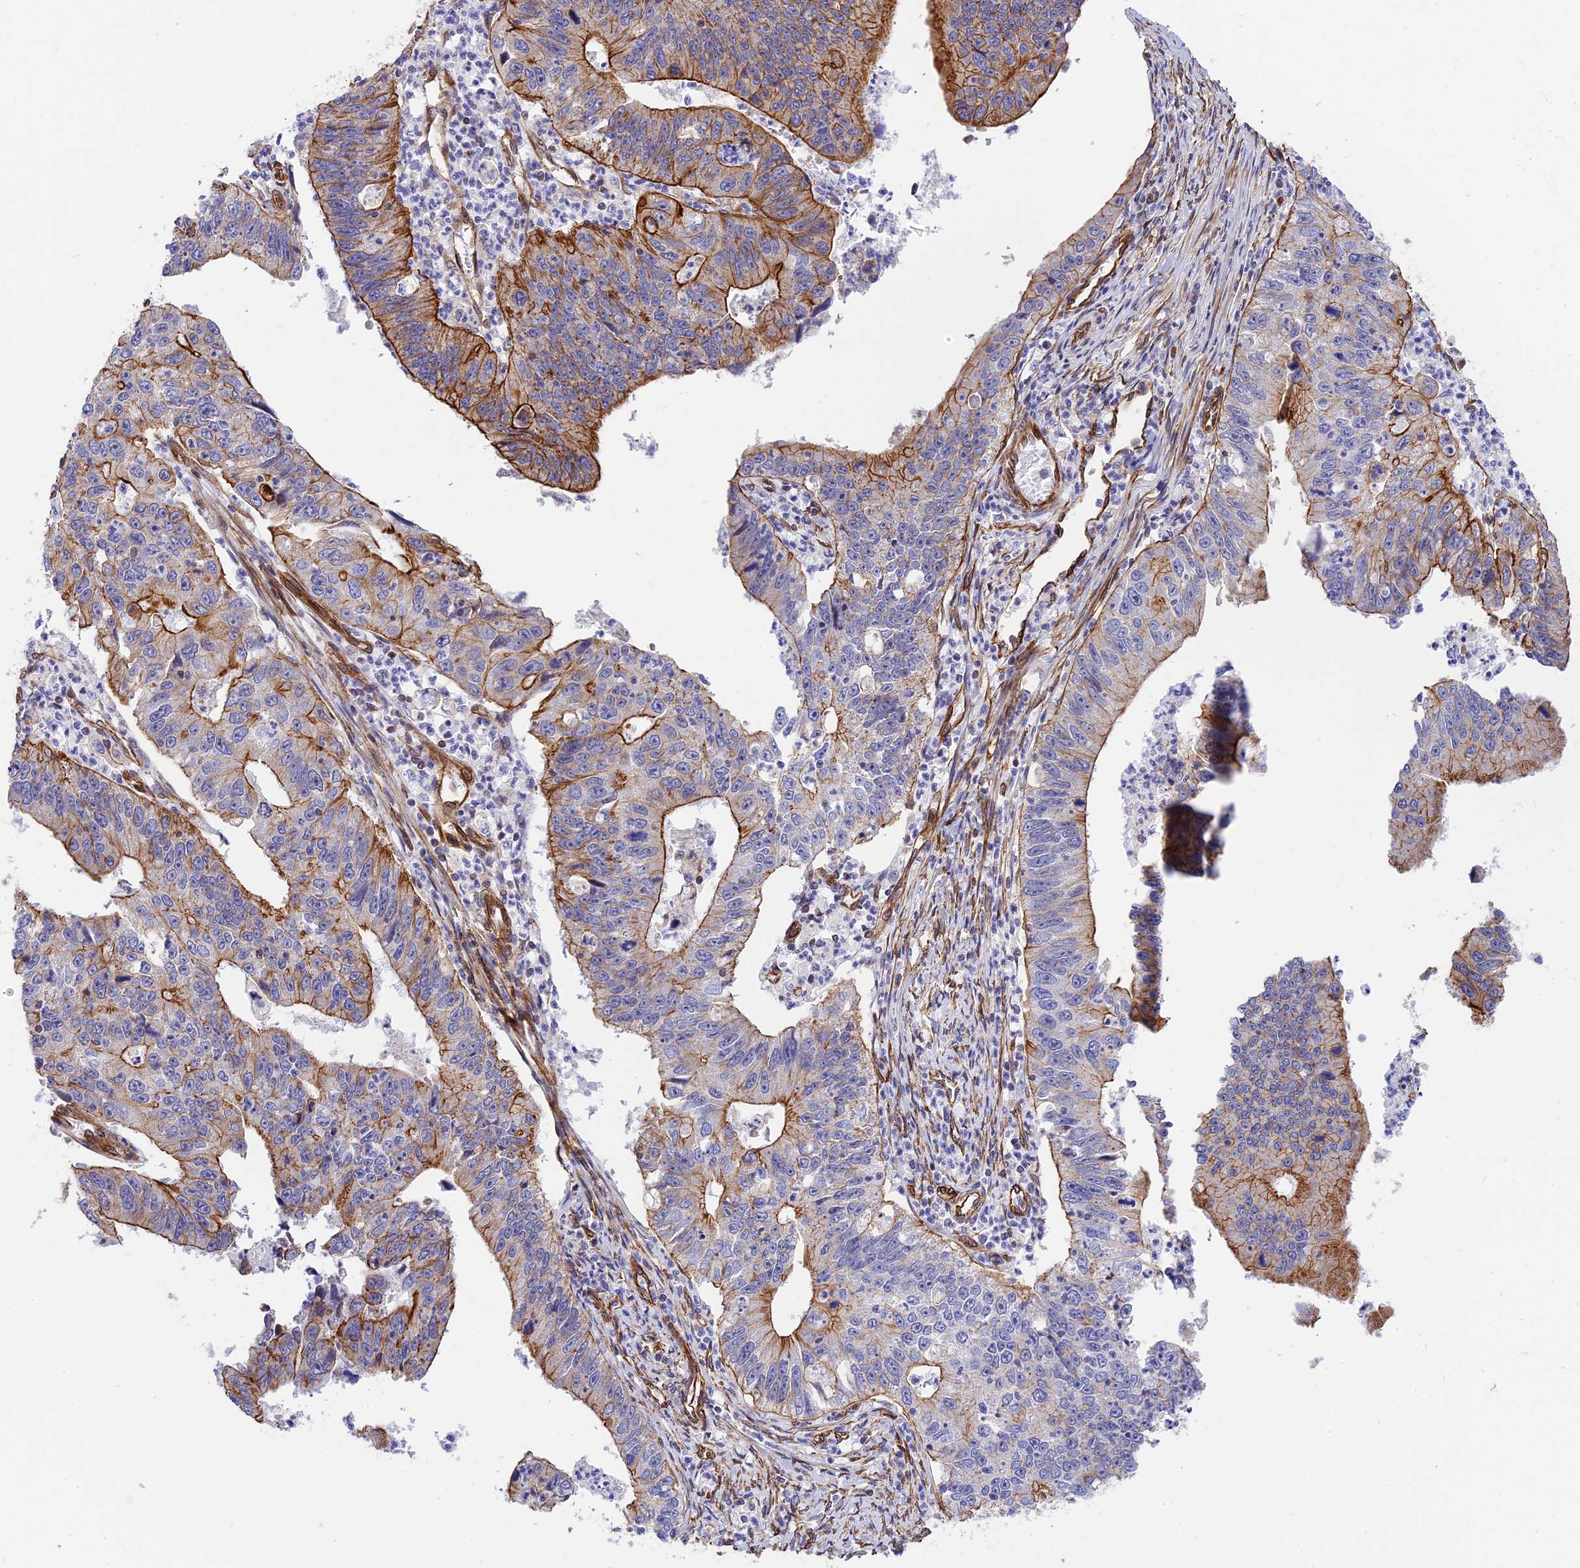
{"staining": {"intensity": "moderate", "quantity": "25%-75%", "location": "cytoplasmic/membranous"}, "tissue": "stomach cancer", "cell_type": "Tumor cells", "image_type": "cancer", "snomed": [{"axis": "morphology", "description": "Adenocarcinoma, NOS"}, {"axis": "topography", "description": "Stomach"}], "caption": "DAB immunohistochemical staining of stomach cancer shows moderate cytoplasmic/membranous protein staining in about 25%-75% of tumor cells.", "gene": "R3HDM4", "patient": {"sex": "male", "age": 59}}